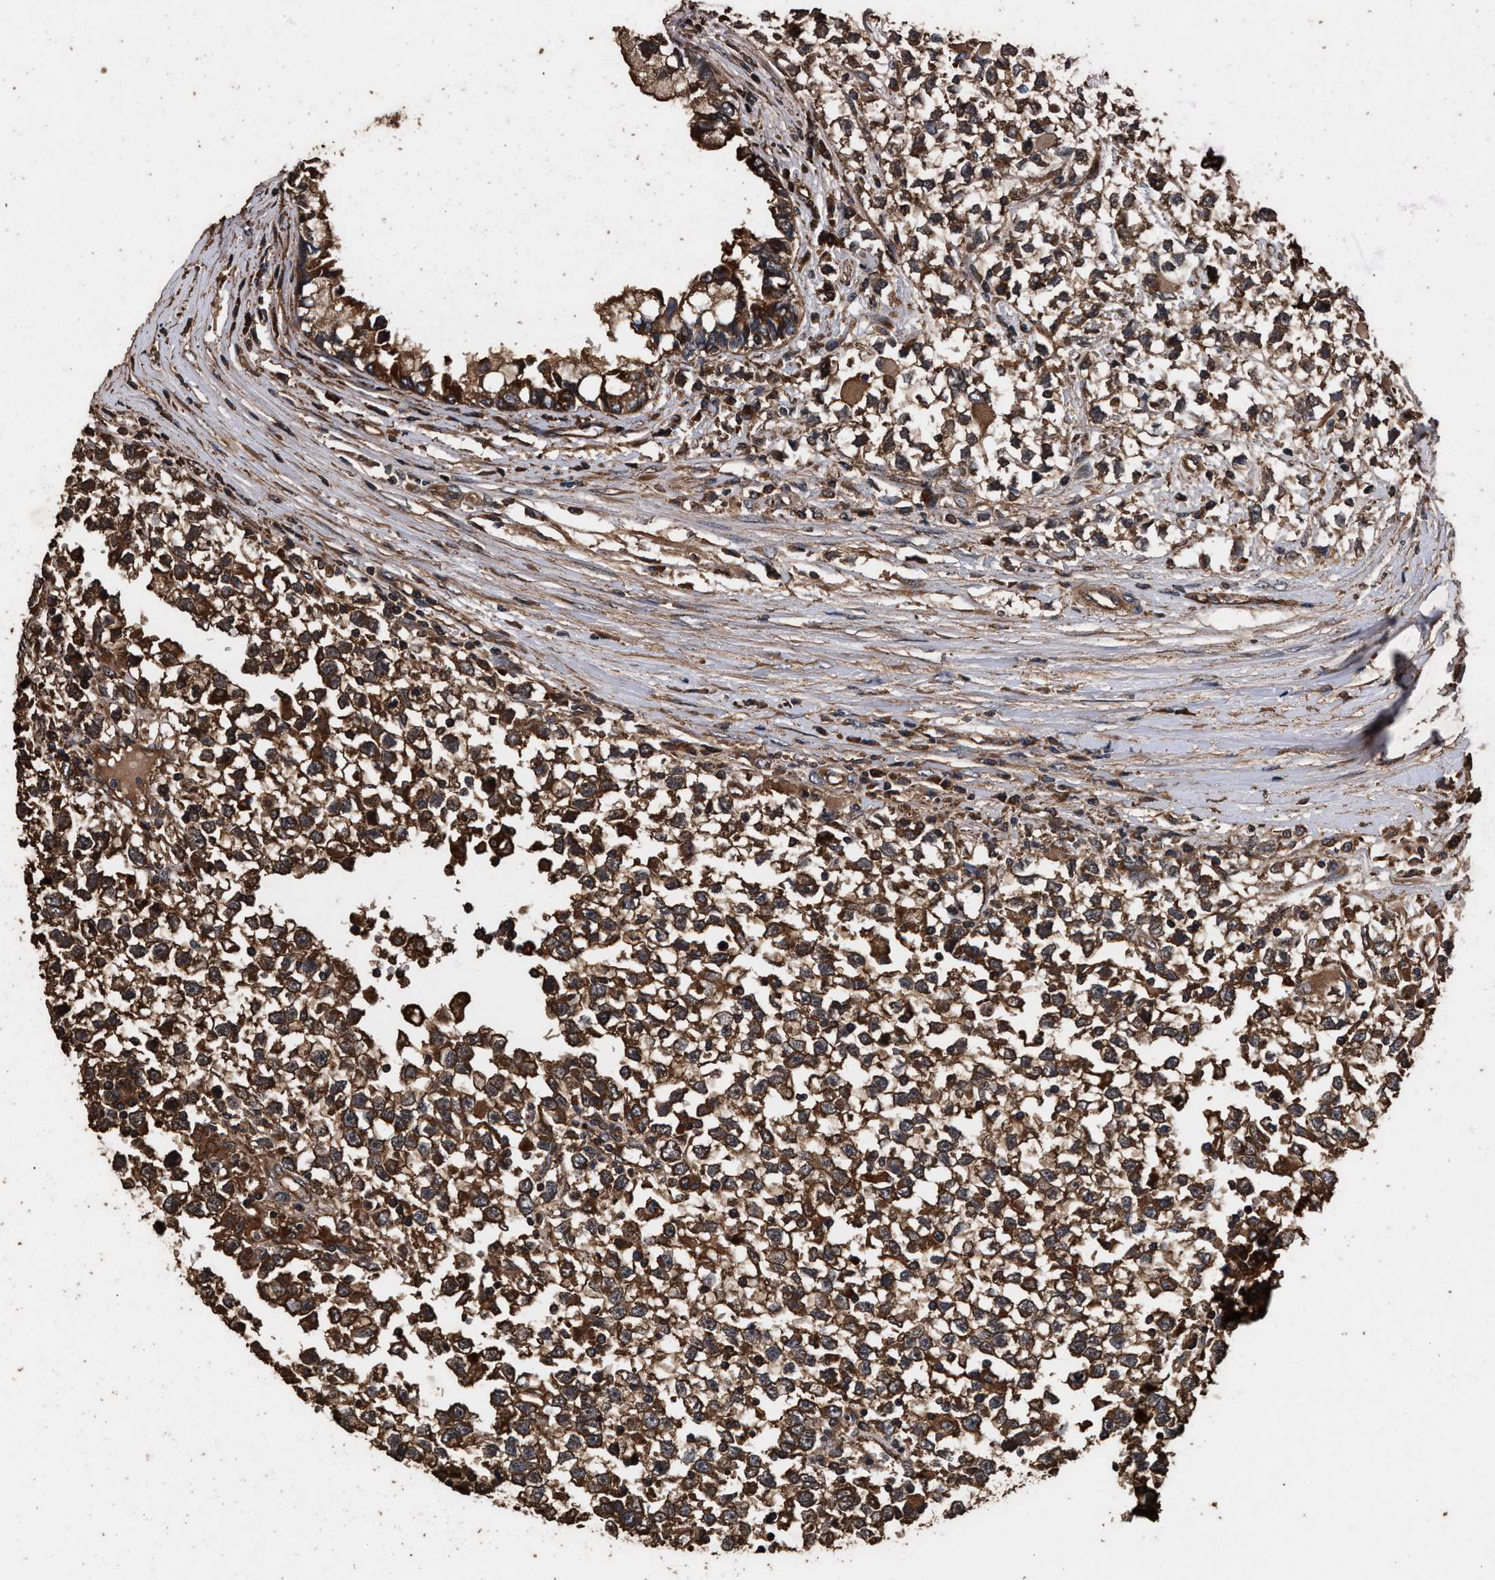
{"staining": {"intensity": "moderate", "quantity": ">75%", "location": "cytoplasmic/membranous"}, "tissue": "testis cancer", "cell_type": "Tumor cells", "image_type": "cancer", "snomed": [{"axis": "morphology", "description": "Seminoma, NOS"}, {"axis": "morphology", "description": "Carcinoma, Embryonal, NOS"}, {"axis": "topography", "description": "Testis"}], "caption": "Immunohistochemical staining of human seminoma (testis) displays medium levels of moderate cytoplasmic/membranous expression in approximately >75% of tumor cells.", "gene": "KYAT1", "patient": {"sex": "male", "age": 51}}